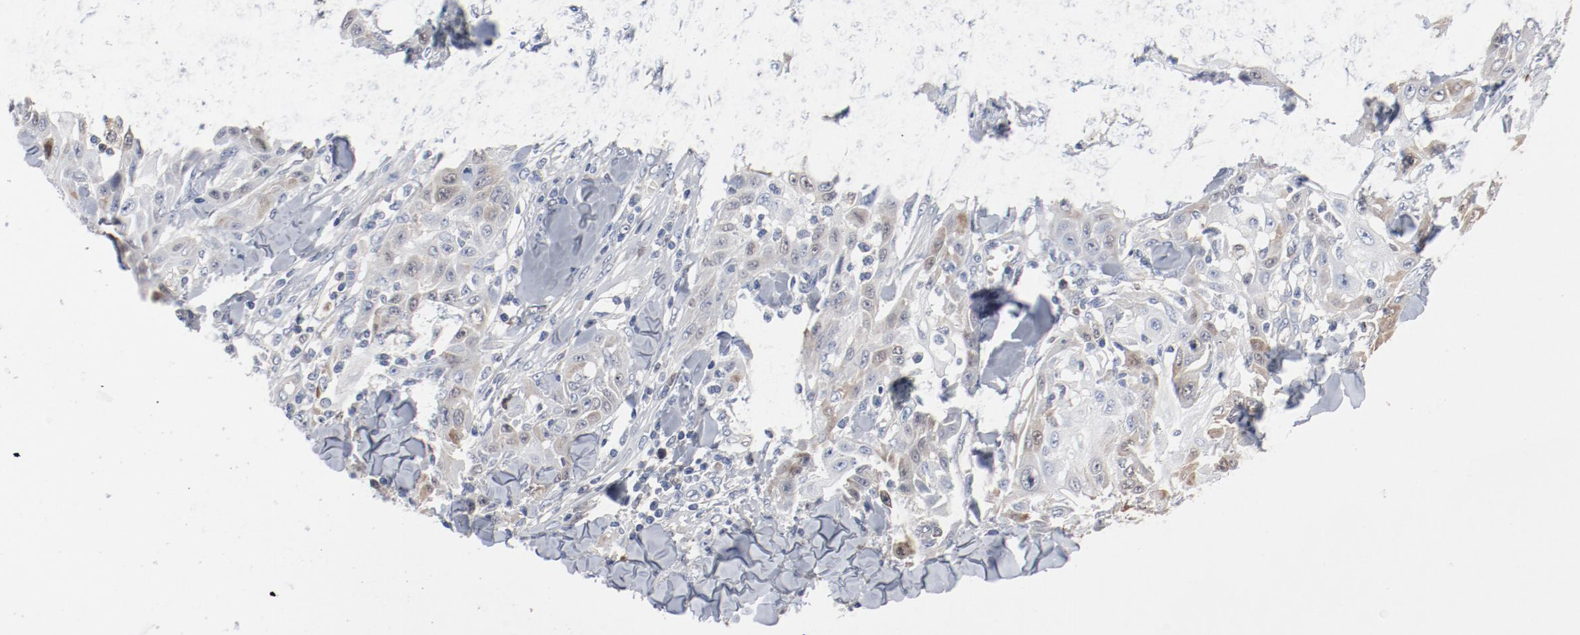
{"staining": {"intensity": "weak", "quantity": "25%-75%", "location": "cytoplasmic/membranous"}, "tissue": "skin cancer", "cell_type": "Tumor cells", "image_type": "cancer", "snomed": [{"axis": "morphology", "description": "Squamous cell carcinoma, NOS"}, {"axis": "topography", "description": "Skin"}], "caption": "Immunohistochemical staining of squamous cell carcinoma (skin) shows low levels of weak cytoplasmic/membranous staining in approximately 25%-75% of tumor cells. The staining is performed using DAB (3,3'-diaminobenzidine) brown chromogen to label protein expression. The nuclei are counter-stained blue using hematoxylin.", "gene": "CDK1", "patient": {"sex": "male", "age": 24}}